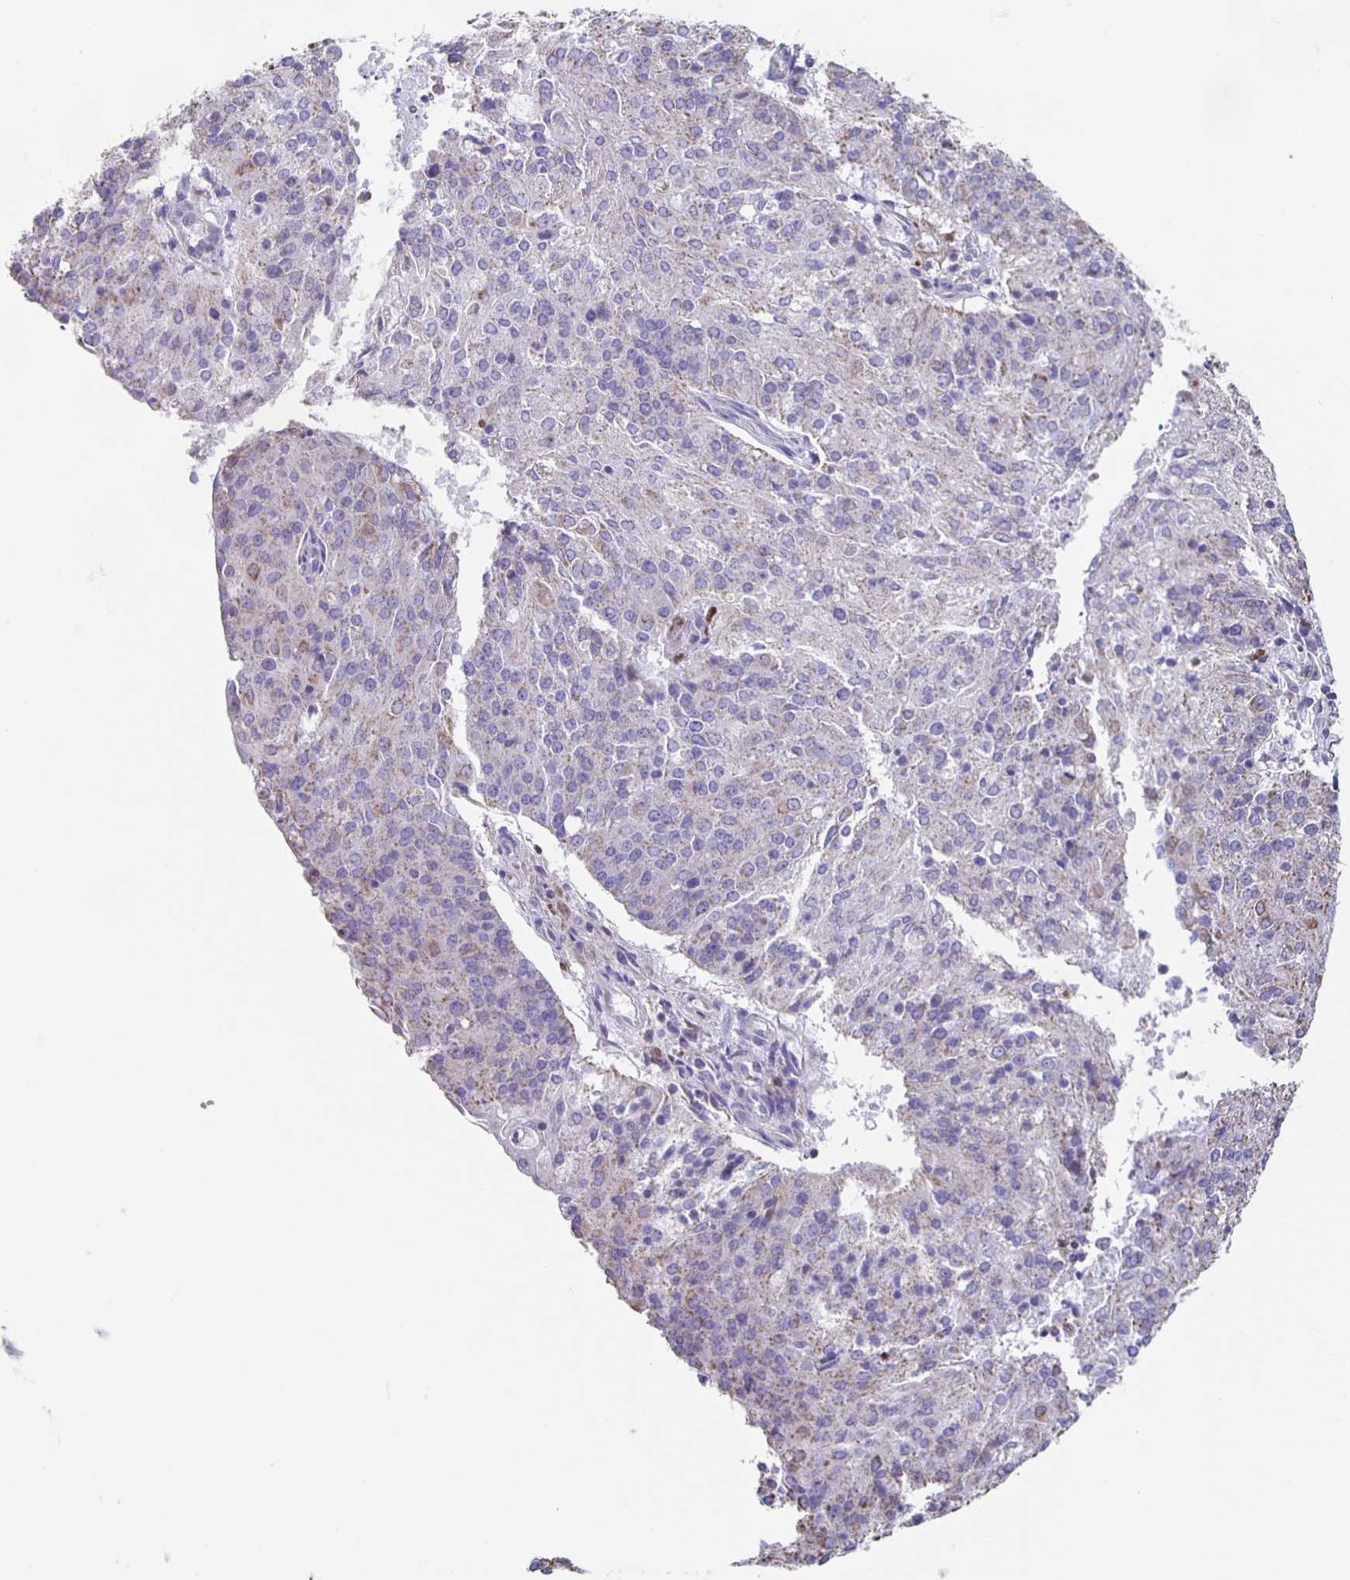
{"staining": {"intensity": "negative", "quantity": "none", "location": "none"}, "tissue": "endometrial cancer", "cell_type": "Tumor cells", "image_type": "cancer", "snomed": [{"axis": "morphology", "description": "Adenocarcinoma, NOS"}, {"axis": "topography", "description": "Endometrium"}], "caption": "Immunohistochemistry micrograph of neoplastic tissue: human endometrial cancer (adenocarcinoma) stained with DAB demonstrates no significant protein positivity in tumor cells. (DAB IHC, high magnification).", "gene": "TPPP", "patient": {"sex": "female", "age": 82}}